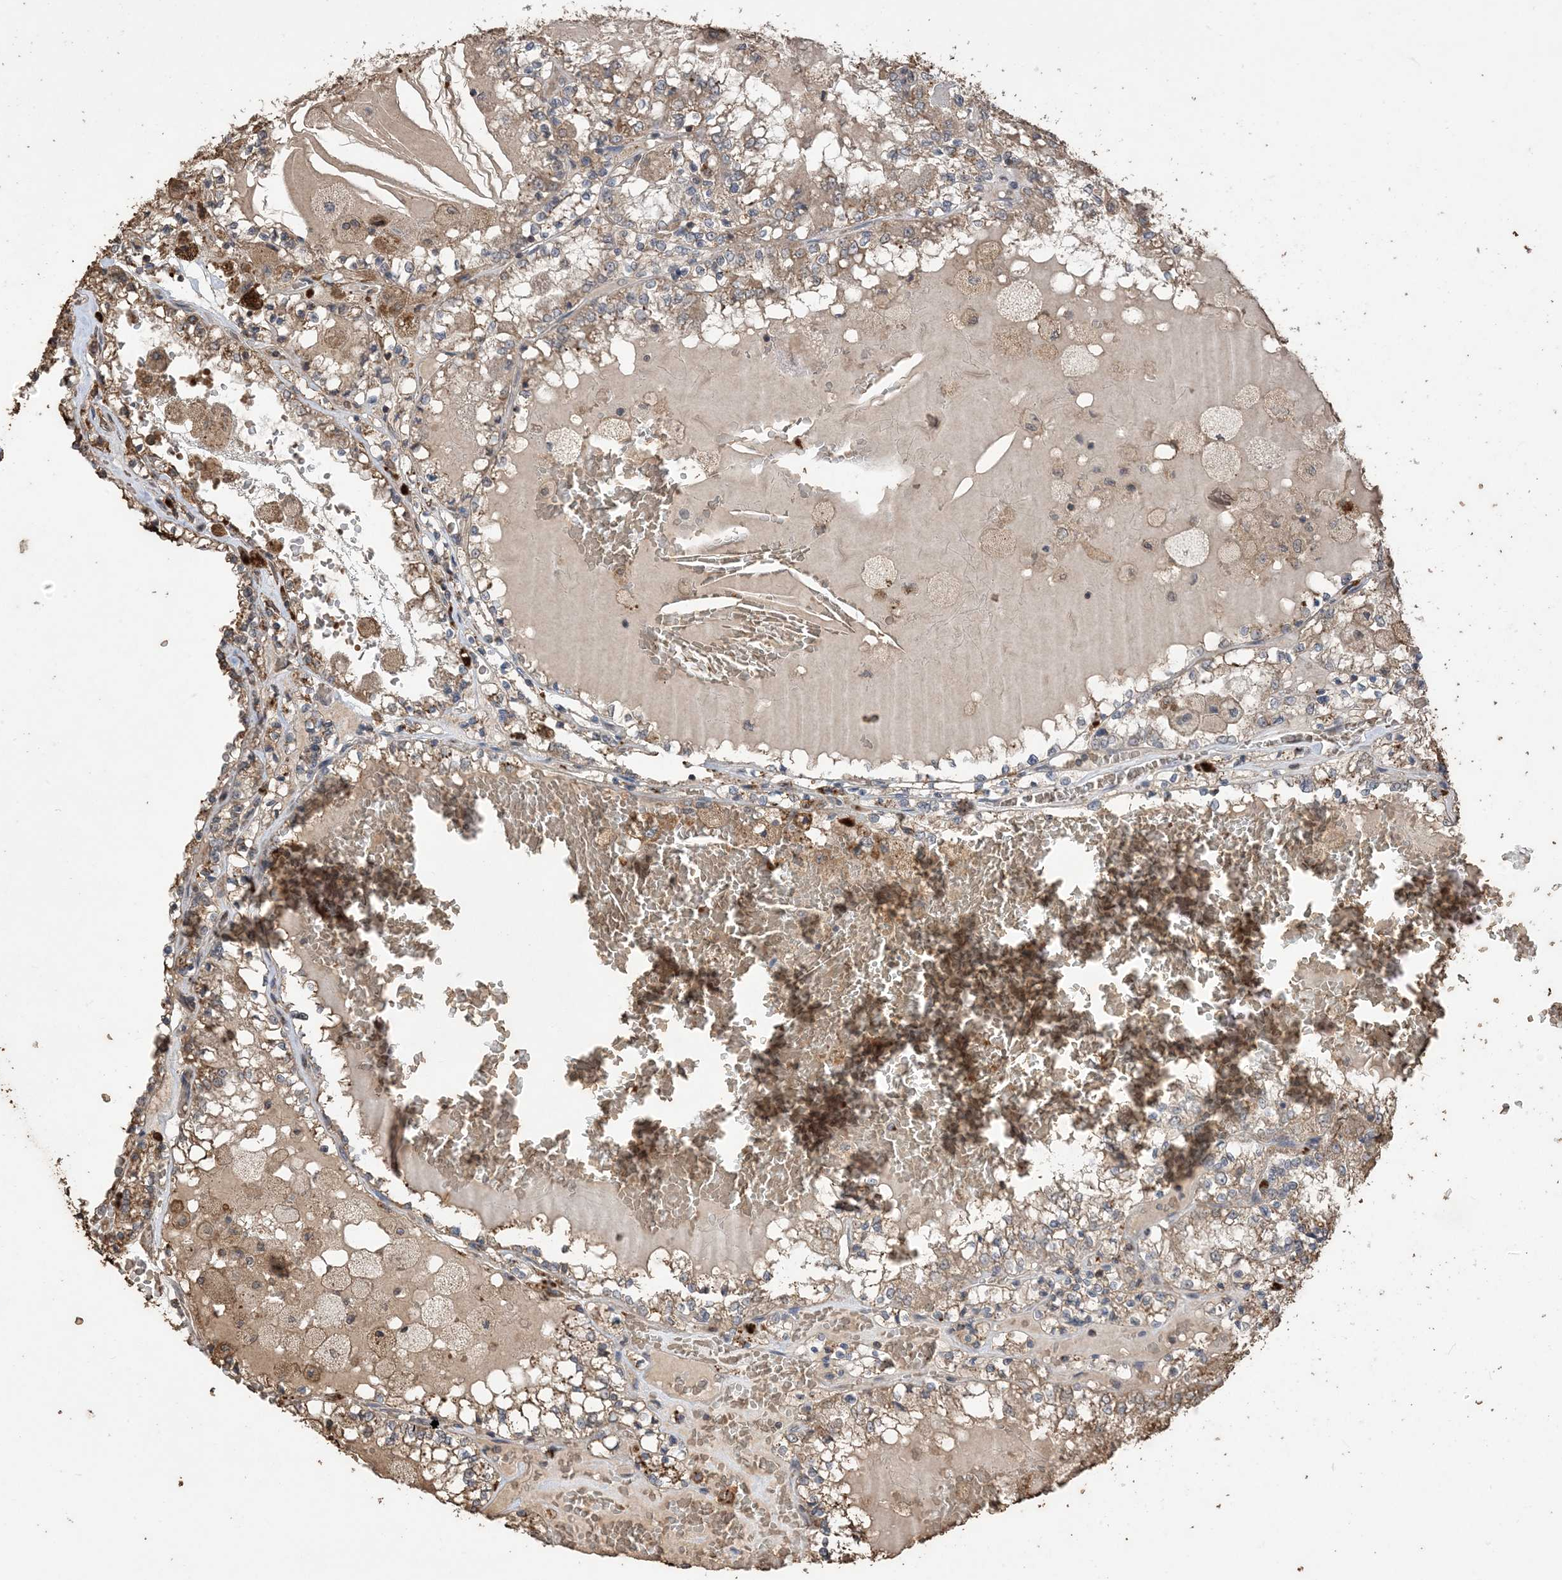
{"staining": {"intensity": "weak", "quantity": "25%-75%", "location": "cytoplasmic/membranous"}, "tissue": "renal cancer", "cell_type": "Tumor cells", "image_type": "cancer", "snomed": [{"axis": "morphology", "description": "Adenocarcinoma, NOS"}, {"axis": "topography", "description": "Kidney"}], "caption": "A histopathology image showing weak cytoplasmic/membranous expression in approximately 25%-75% of tumor cells in adenocarcinoma (renal), as visualized by brown immunohistochemical staining.", "gene": "HPS4", "patient": {"sex": "female", "age": 56}}